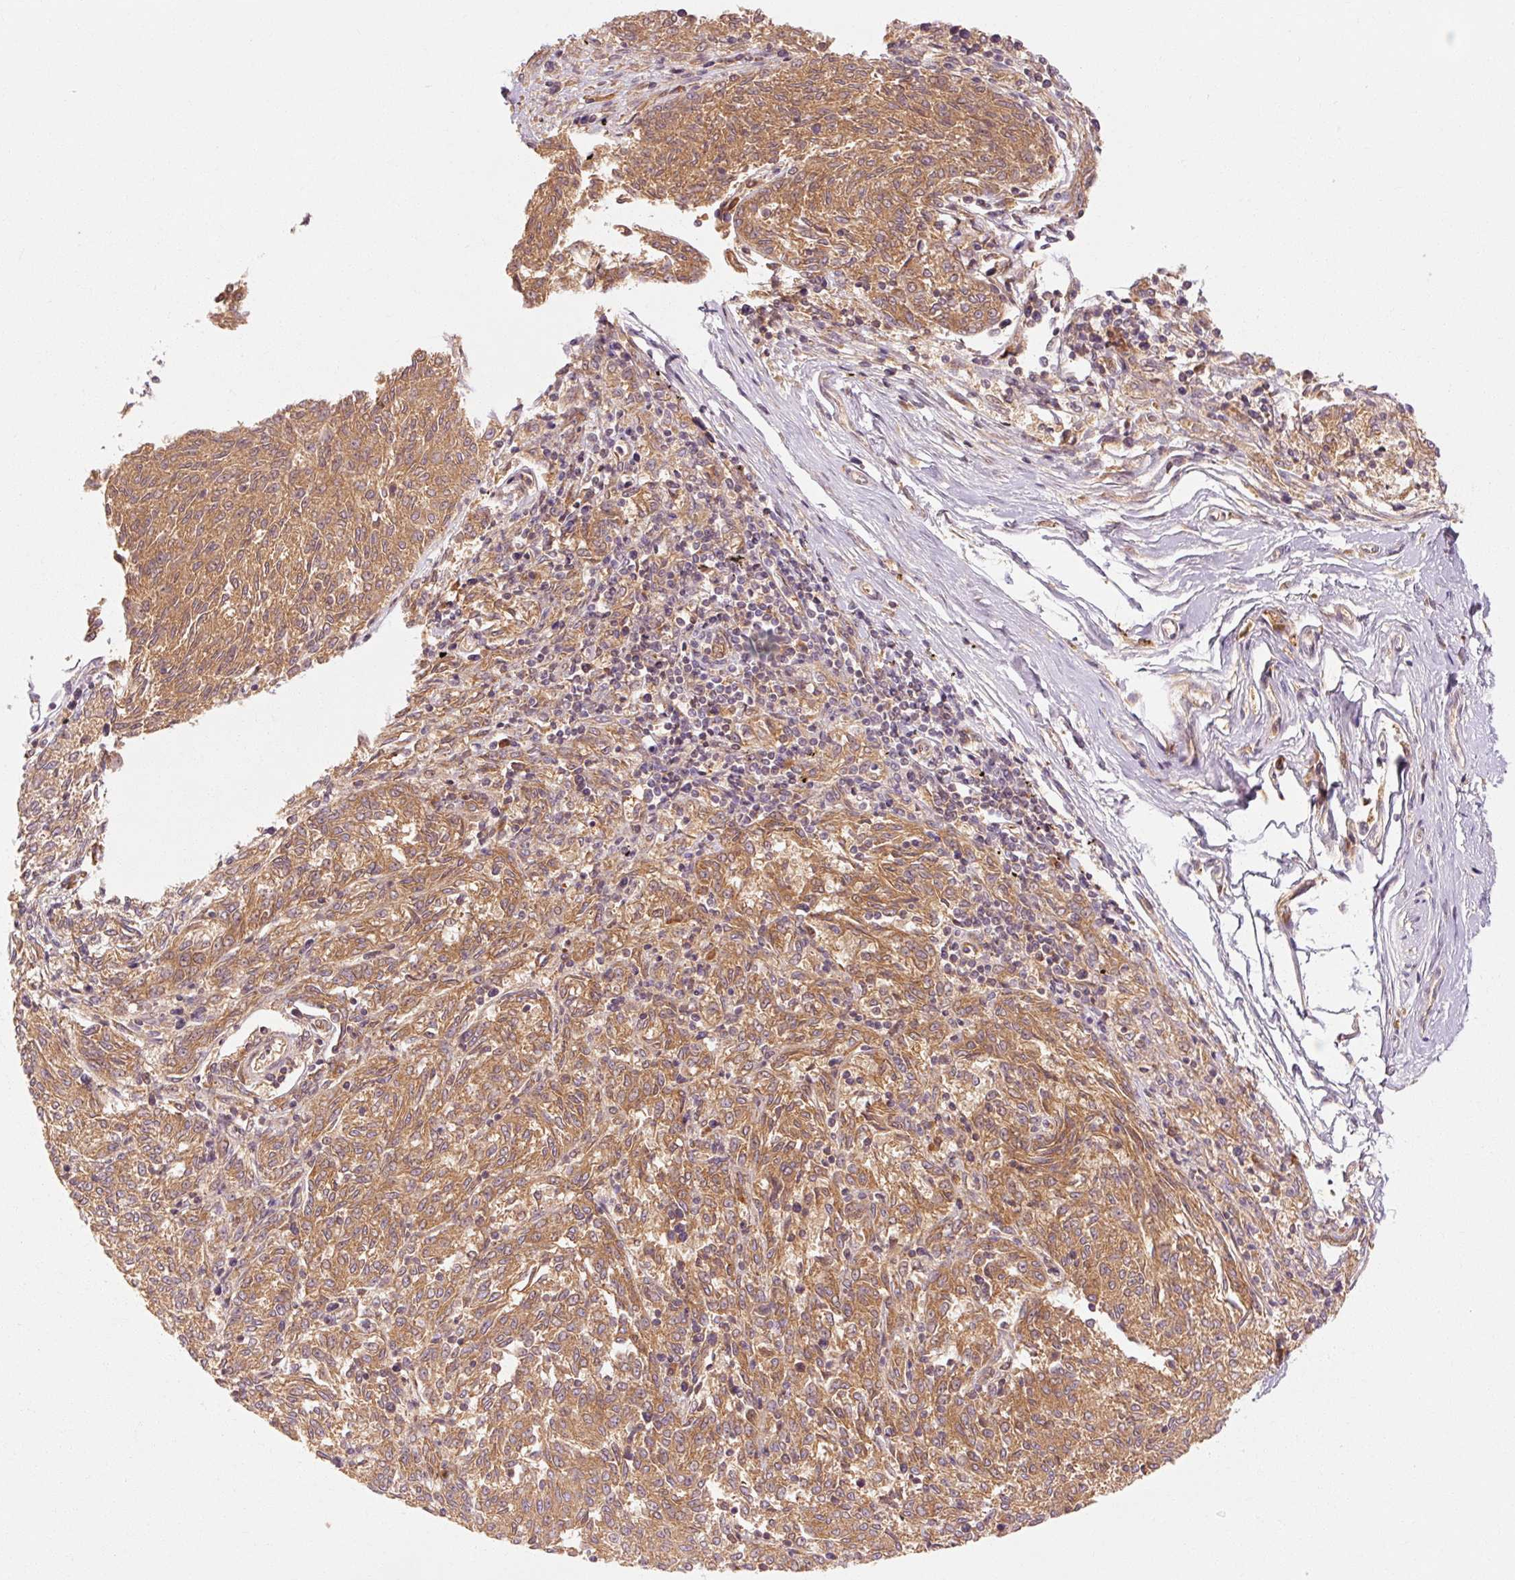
{"staining": {"intensity": "moderate", "quantity": ">75%", "location": "cytoplasmic/membranous"}, "tissue": "melanoma", "cell_type": "Tumor cells", "image_type": "cancer", "snomed": [{"axis": "morphology", "description": "Malignant melanoma, NOS"}, {"axis": "topography", "description": "Skin"}], "caption": "Human malignant melanoma stained with a protein marker reveals moderate staining in tumor cells.", "gene": "CTNNA1", "patient": {"sex": "female", "age": 72}}